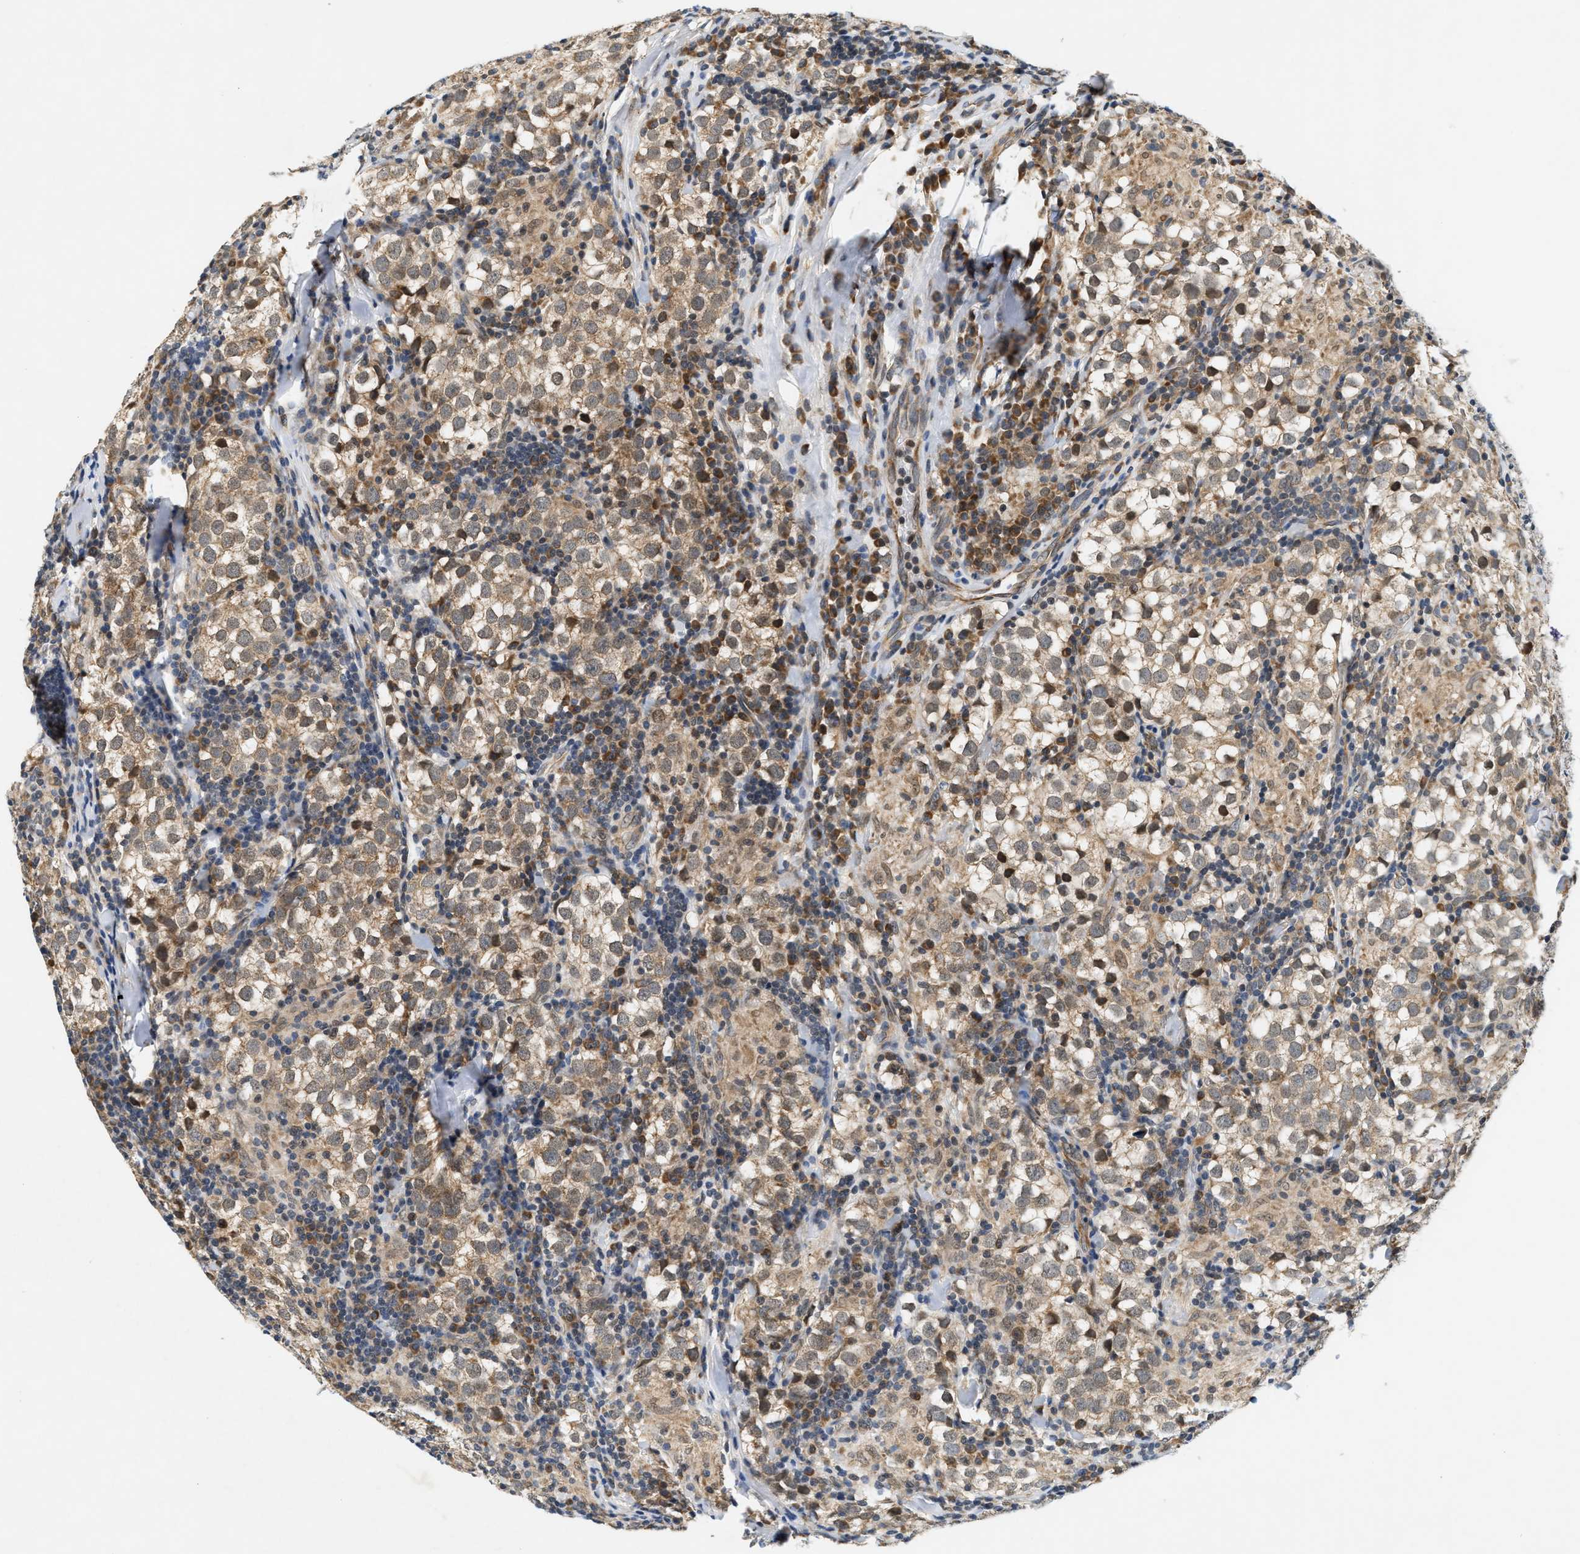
{"staining": {"intensity": "moderate", "quantity": ">75%", "location": "cytoplasmic/membranous"}, "tissue": "testis cancer", "cell_type": "Tumor cells", "image_type": "cancer", "snomed": [{"axis": "morphology", "description": "Seminoma, NOS"}, {"axis": "morphology", "description": "Carcinoma, Embryonal, NOS"}, {"axis": "topography", "description": "Testis"}], "caption": "Protein staining shows moderate cytoplasmic/membranous expression in approximately >75% of tumor cells in embryonal carcinoma (testis).", "gene": "GIGYF1", "patient": {"sex": "male", "age": 36}}